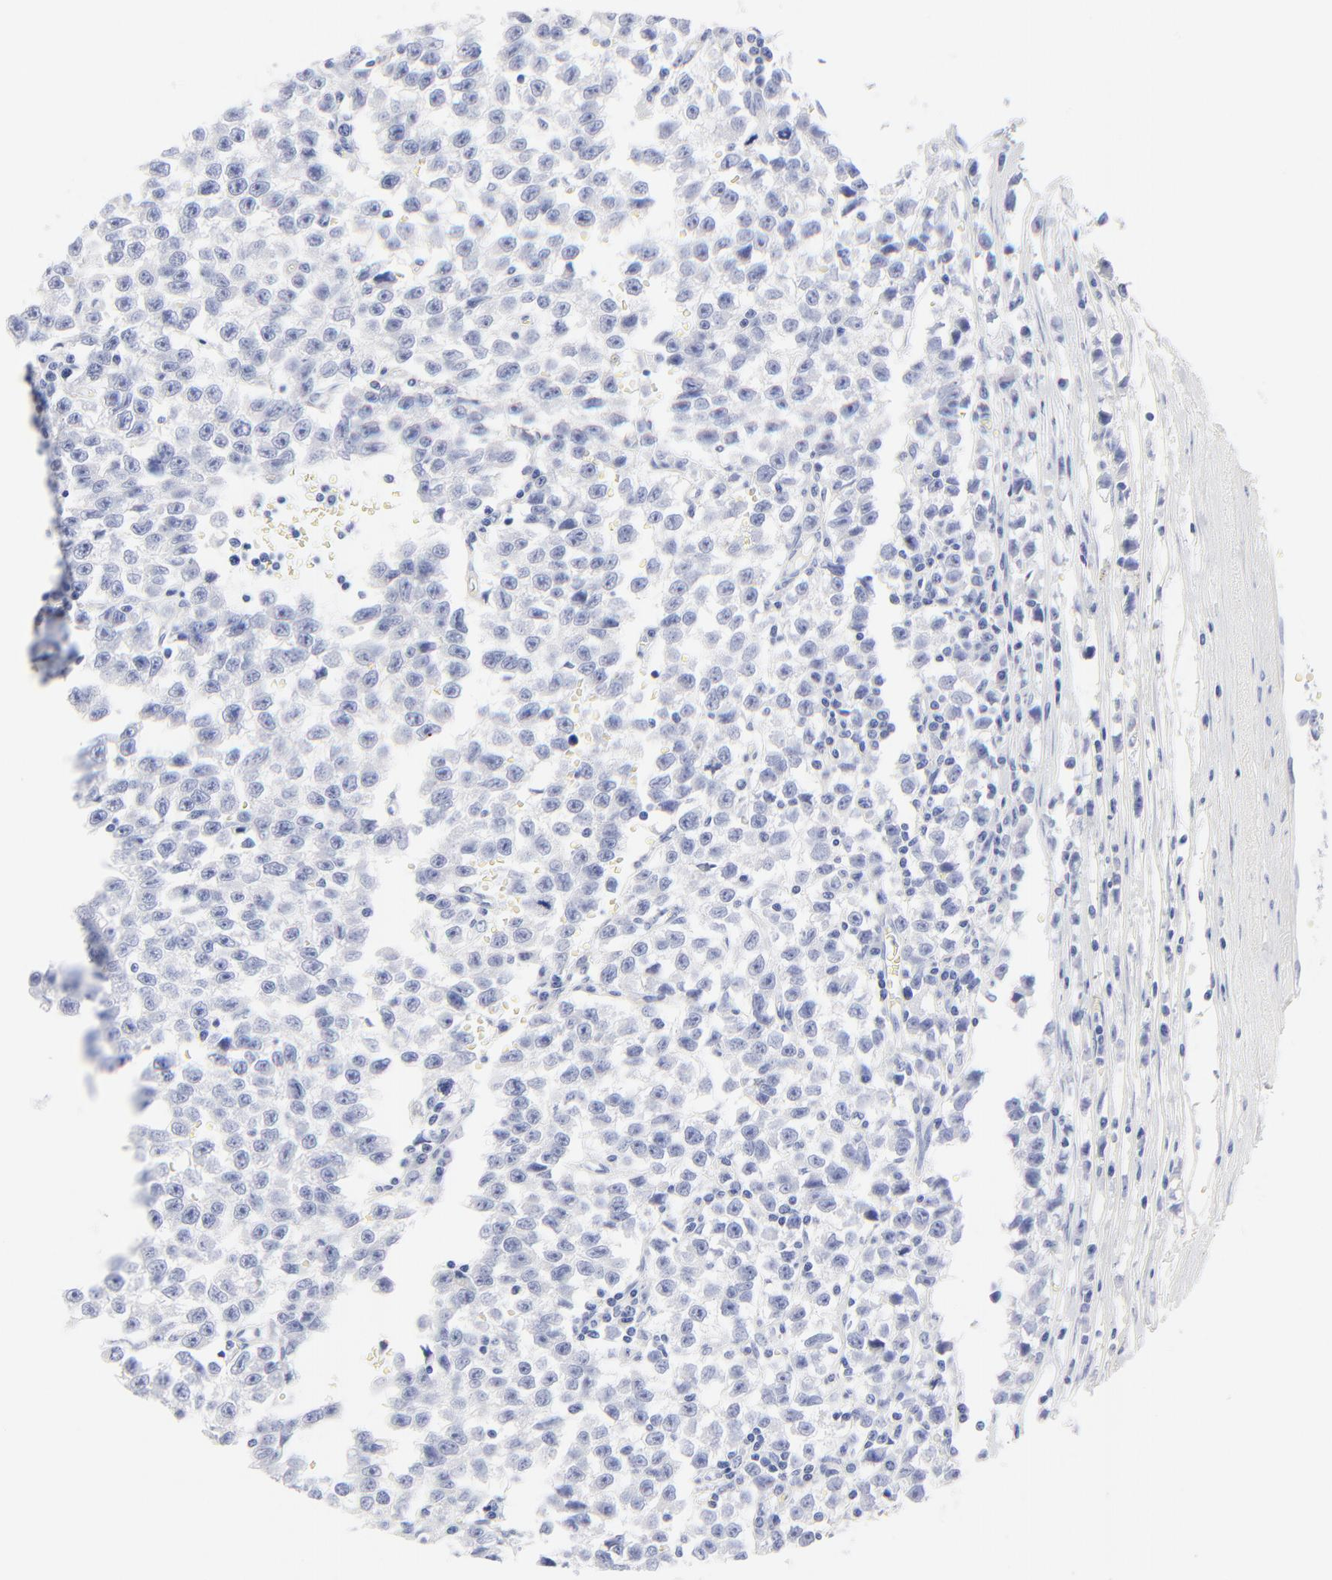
{"staining": {"intensity": "negative", "quantity": "none", "location": "none"}, "tissue": "testis cancer", "cell_type": "Tumor cells", "image_type": "cancer", "snomed": [{"axis": "morphology", "description": "Seminoma, NOS"}, {"axis": "topography", "description": "Testis"}], "caption": "Micrograph shows no significant protein positivity in tumor cells of seminoma (testis). (DAB IHC, high magnification).", "gene": "PSD3", "patient": {"sex": "male", "age": 35}}